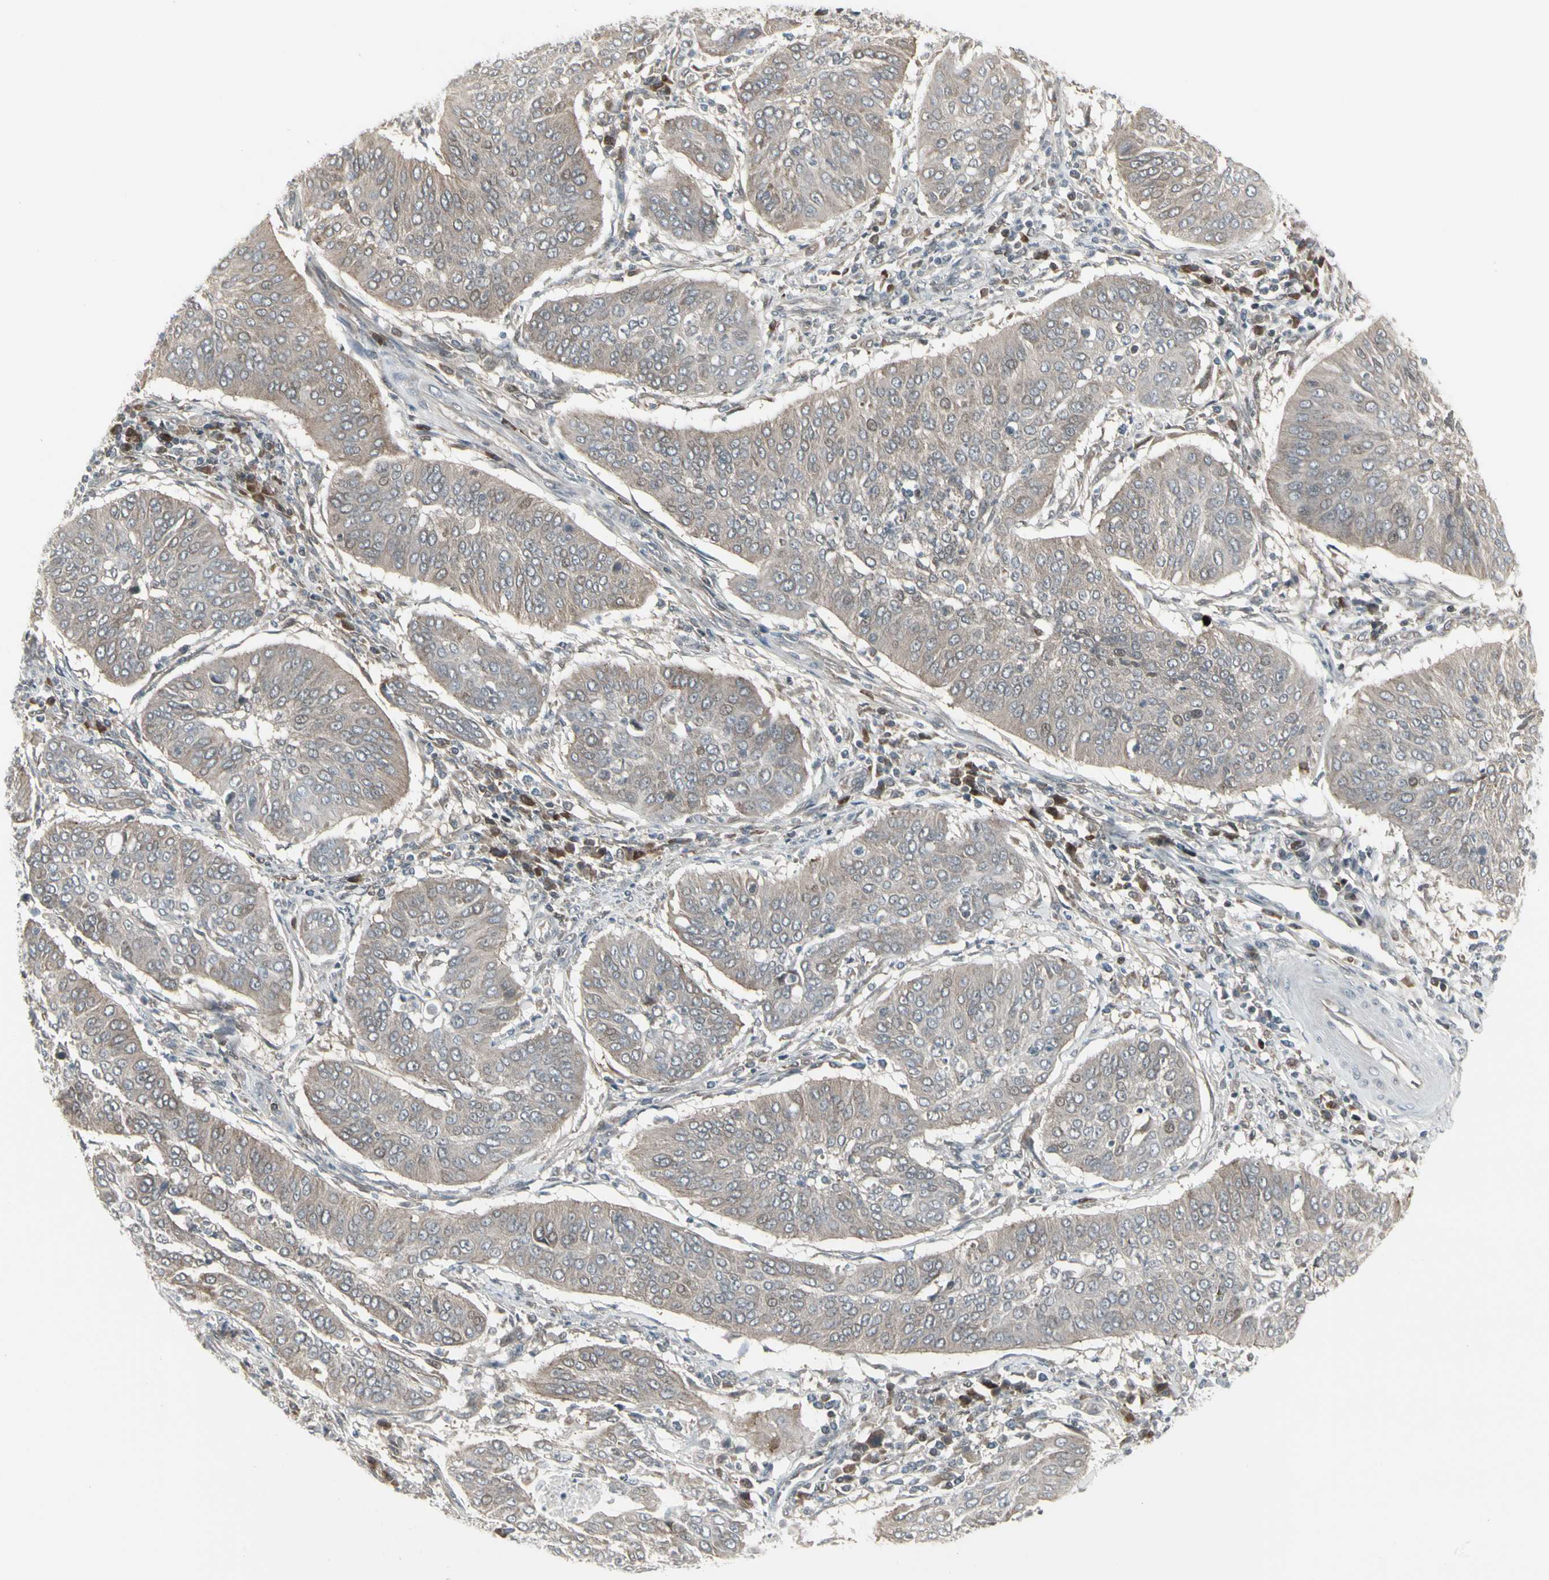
{"staining": {"intensity": "weak", "quantity": ">75%", "location": "cytoplasmic/membranous"}, "tissue": "cervical cancer", "cell_type": "Tumor cells", "image_type": "cancer", "snomed": [{"axis": "morphology", "description": "Normal tissue, NOS"}, {"axis": "morphology", "description": "Squamous cell carcinoma, NOS"}, {"axis": "topography", "description": "Cervix"}], "caption": "This image demonstrates immunohistochemistry staining of human cervical squamous cell carcinoma, with low weak cytoplasmic/membranous positivity in approximately >75% of tumor cells.", "gene": "IGFBP6", "patient": {"sex": "female", "age": 39}}